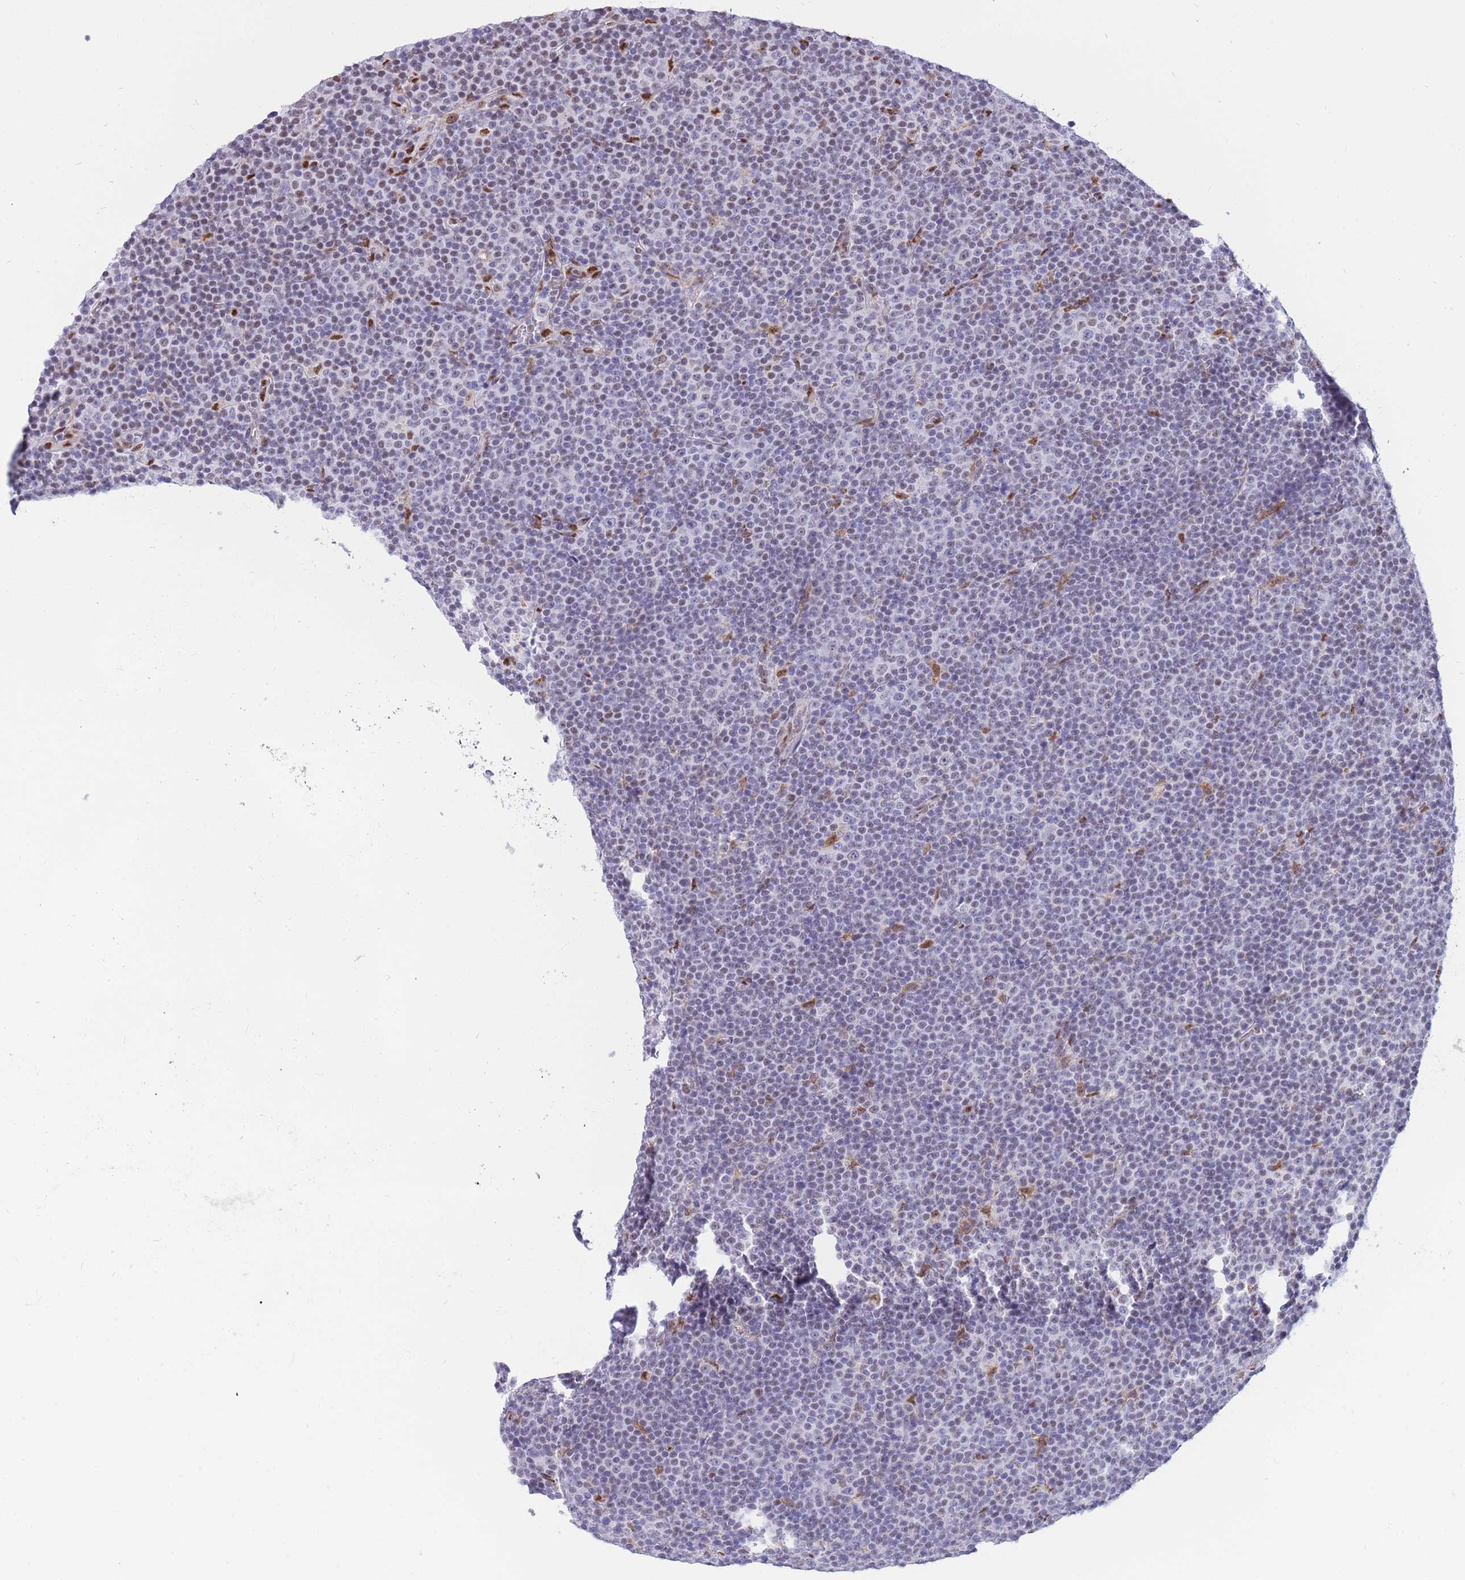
{"staining": {"intensity": "negative", "quantity": "none", "location": "none"}, "tissue": "lymphoma", "cell_type": "Tumor cells", "image_type": "cancer", "snomed": [{"axis": "morphology", "description": "Malignant lymphoma, non-Hodgkin's type, Low grade"}, {"axis": "topography", "description": "Lymph node"}], "caption": "This is an immunohistochemistry (IHC) image of human malignant lymphoma, non-Hodgkin's type (low-grade). There is no staining in tumor cells.", "gene": "FAM153A", "patient": {"sex": "female", "age": 67}}